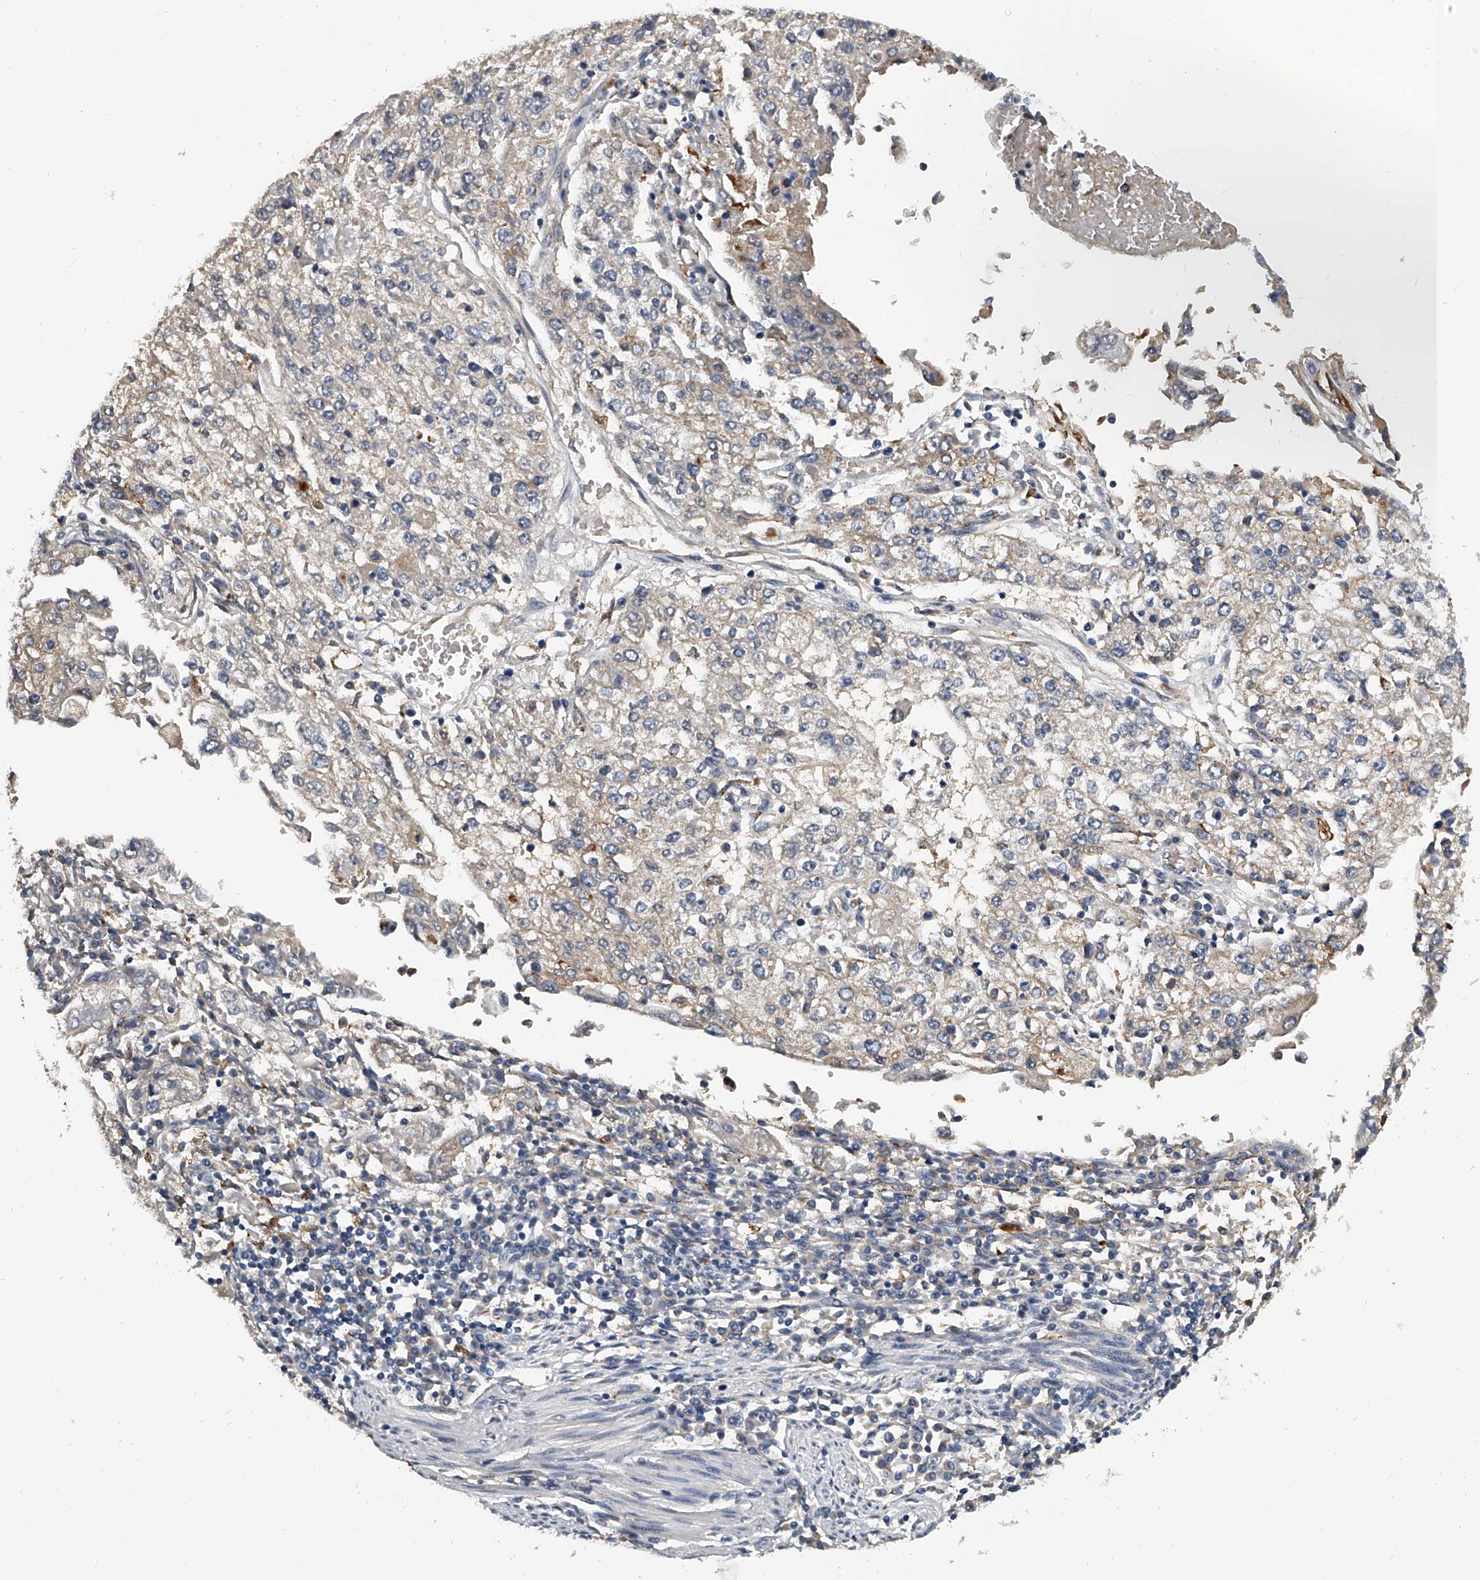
{"staining": {"intensity": "negative", "quantity": "none", "location": "none"}, "tissue": "endometrial cancer", "cell_type": "Tumor cells", "image_type": "cancer", "snomed": [{"axis": "morphology", "description": "Adenocarcinoma, NOS"}, {"axis": "topography", "description": "Endometrium"}], "caption": "Tumor cells are negative for protein expression in human adenocarcinoma (endometrial). (DAB immunohistochemistry, high magnification).", "gene": "KLHL7", "patient": {"sex": "female", "age": 49}}